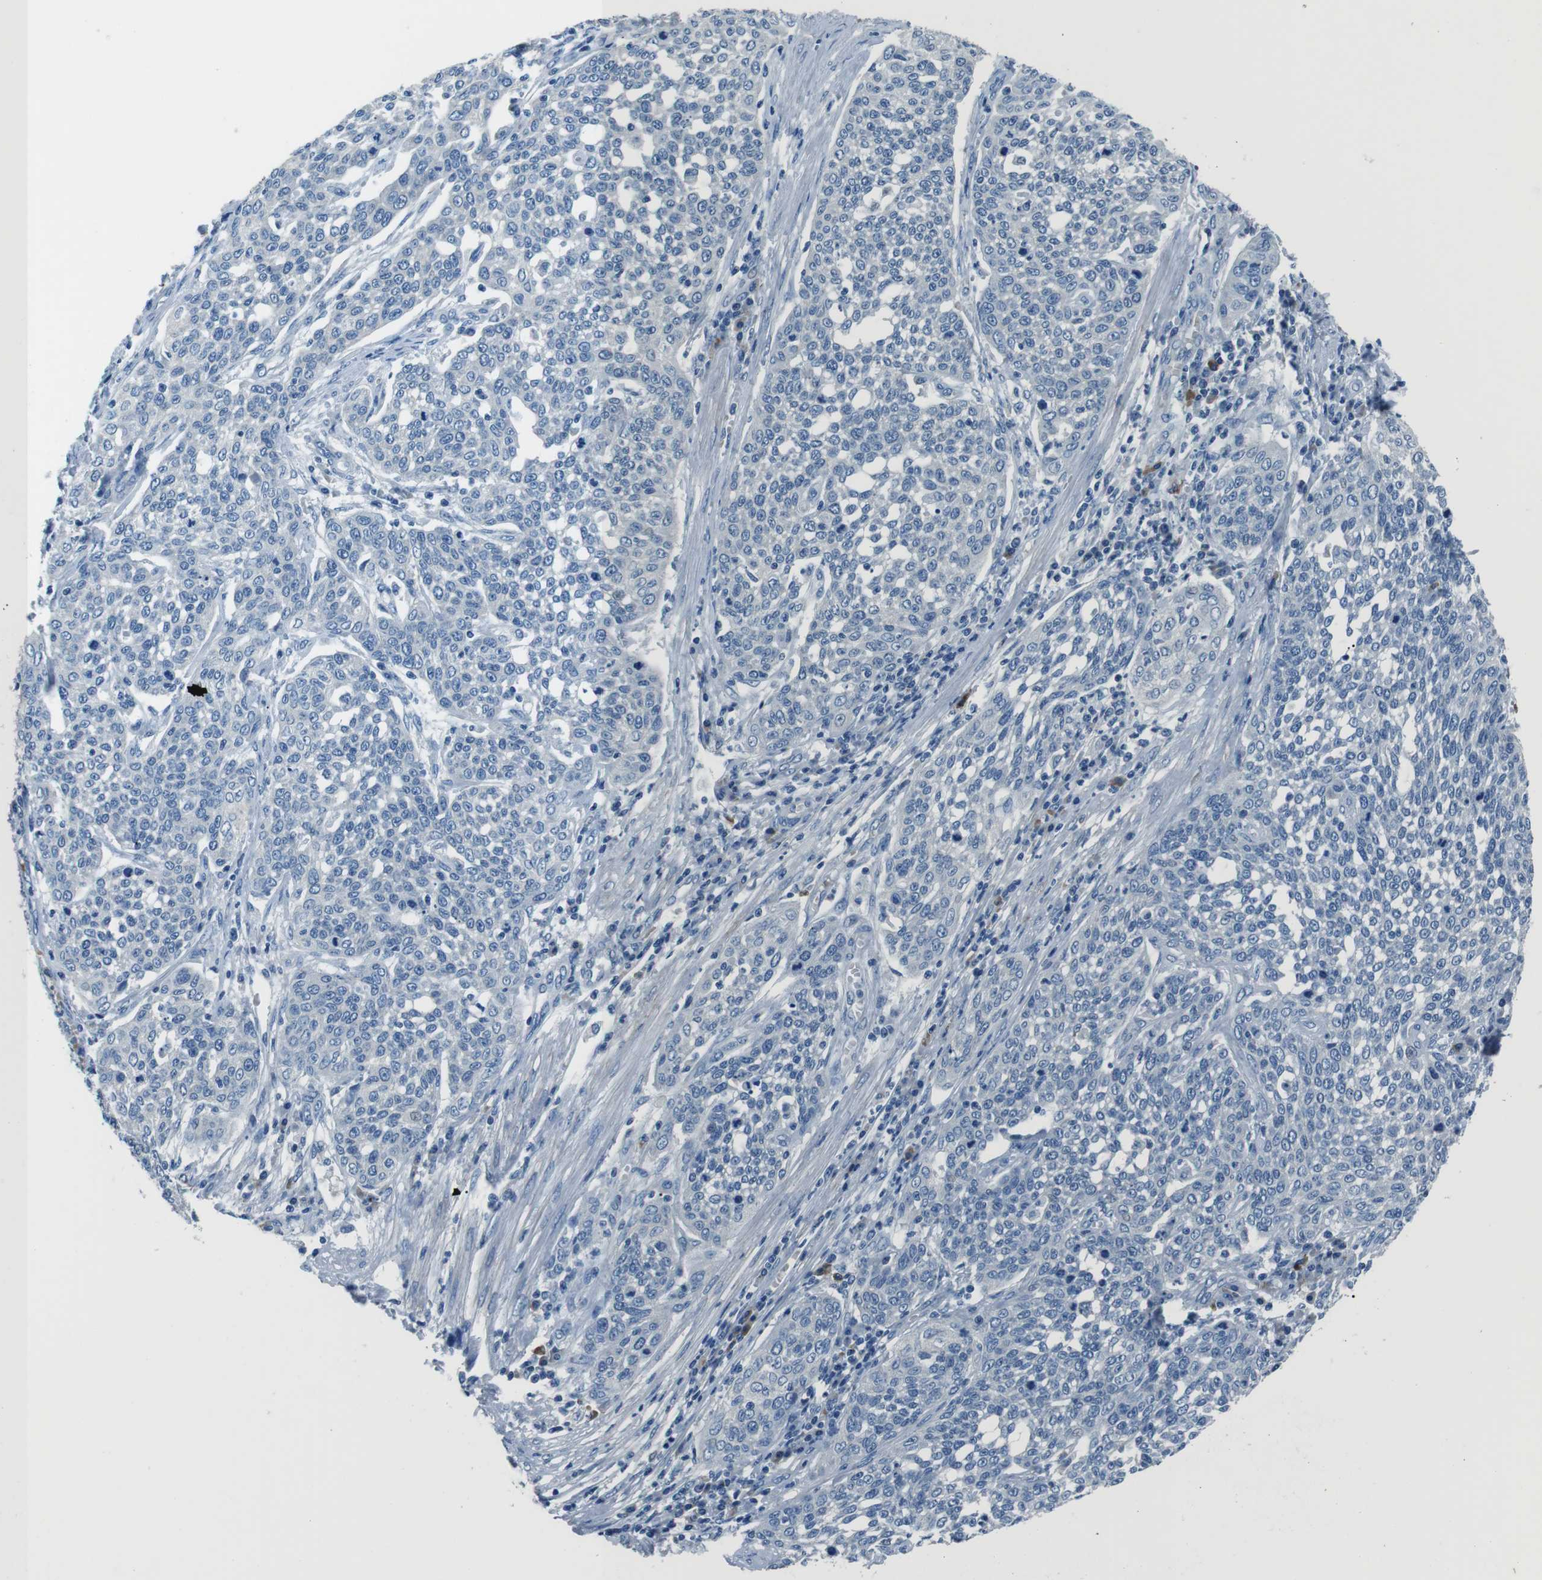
{"staining": {"intensity": "negative", "quantity": "none", "location": "none"}, "tissue": "cervical cancer", "cell_type": "Tumor cells", "image_type": "cancer", "snomed": [{"axis": "morphology", "description": "Squamous cell carcinoma, NOS"}, {"axis": "topography", "description": "Cervix"}], "caption": "Tumor cells show no significant protein staining in squamous cell carcinoma (cervical). Nuclei are stained in blue.", "gene": "ST6GAL1", "patient": {"sex": "female", "age": 34}}